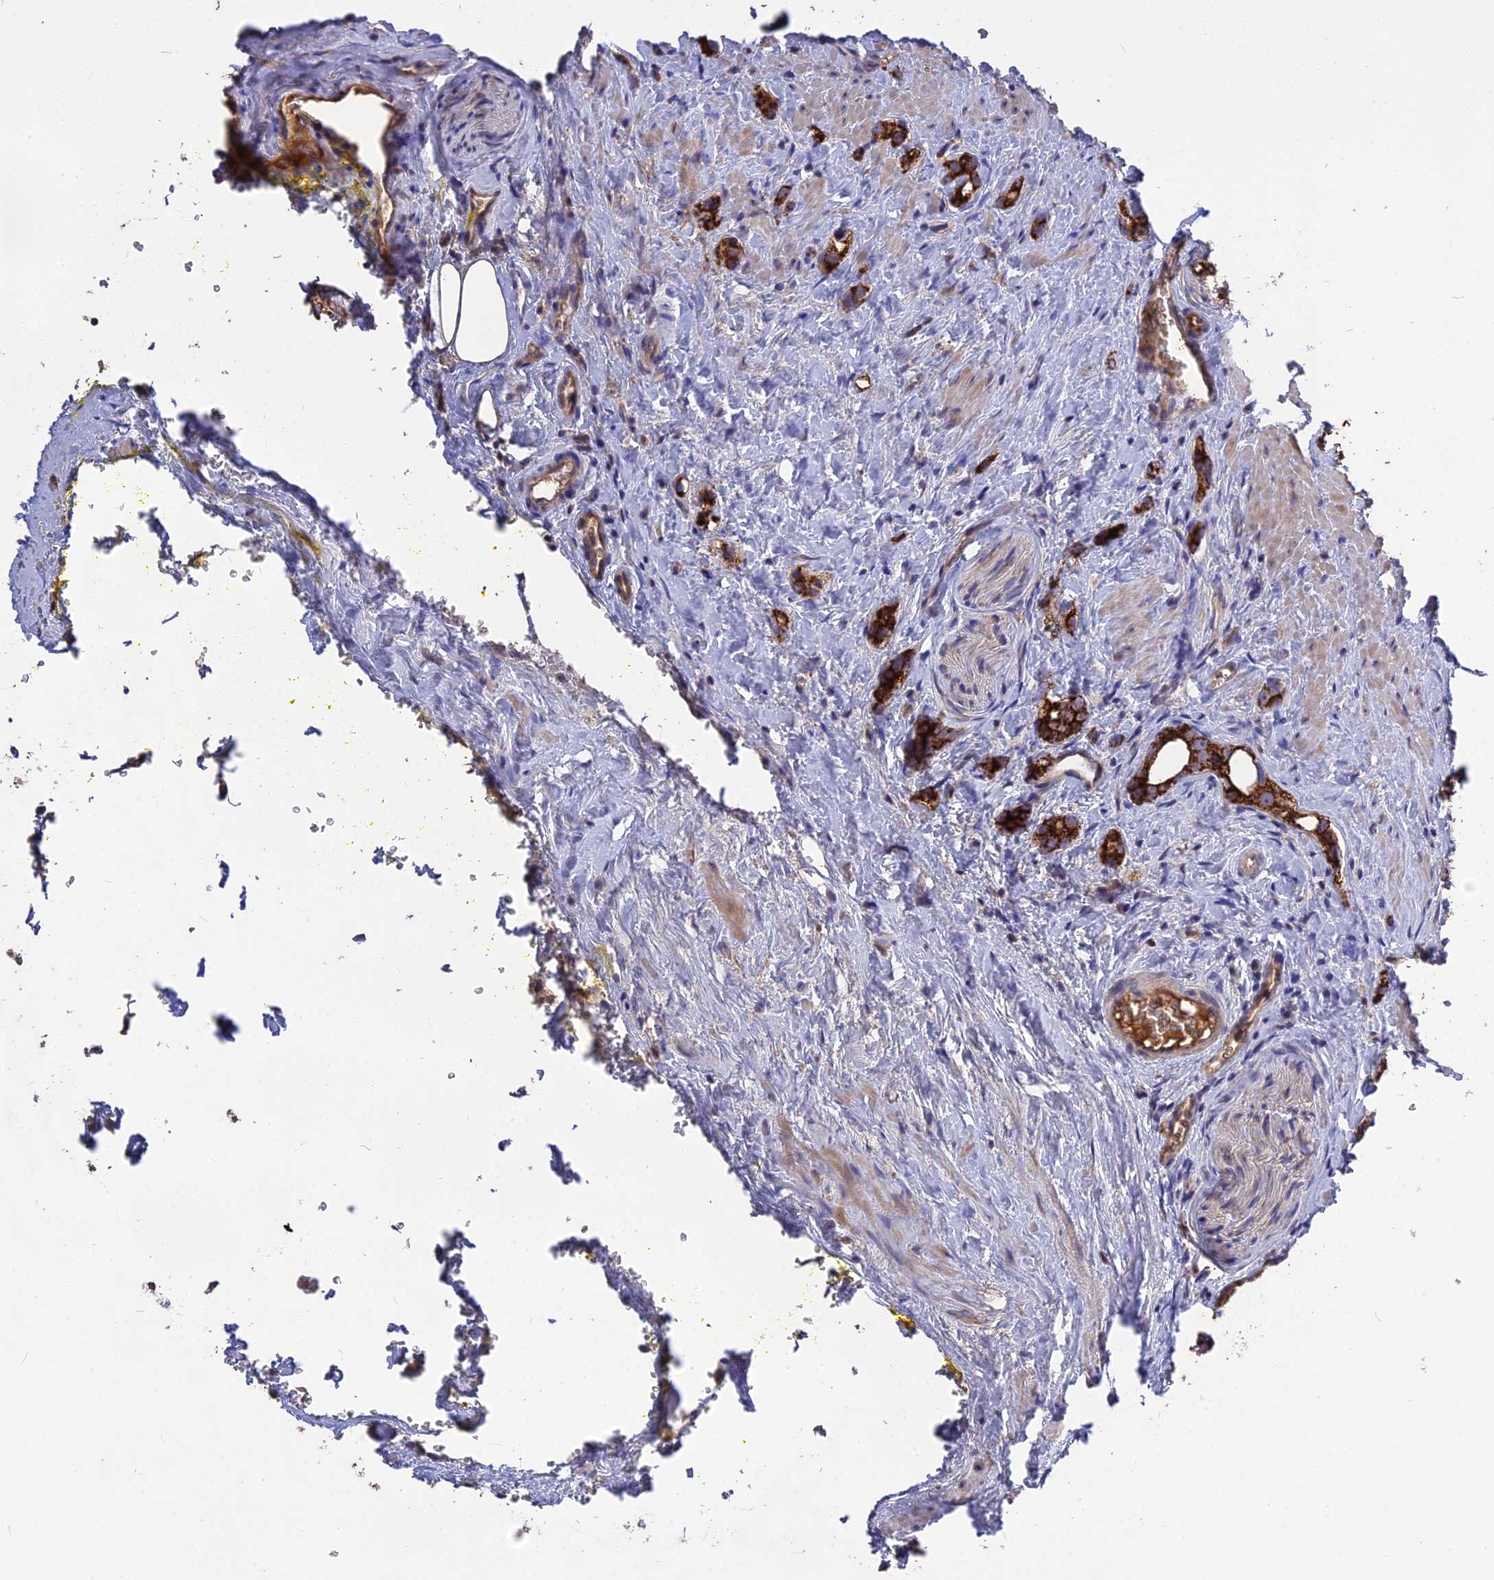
{"staining": {"intensity": "strong", "quantity": ">75%", "location": "cytoplasmic/membranous"}, "tissue": "prostate cancer", "cell_type": "Tumor cells", "image_type": "cancer", "snomed": [{"axis": "morphology", "description": "Adenocarcinoma, High grade"}, {"axis": "topography", "description": "Prostate"}], "caption": "There is high levels of strong cytoplasmic/membranous positivity in tumor cells of prostate cancer, as demonstrated by immunohistochemical staining (brown color).", "gene": "NUDT8", "patient": {"sex": "male", "age": 63}}